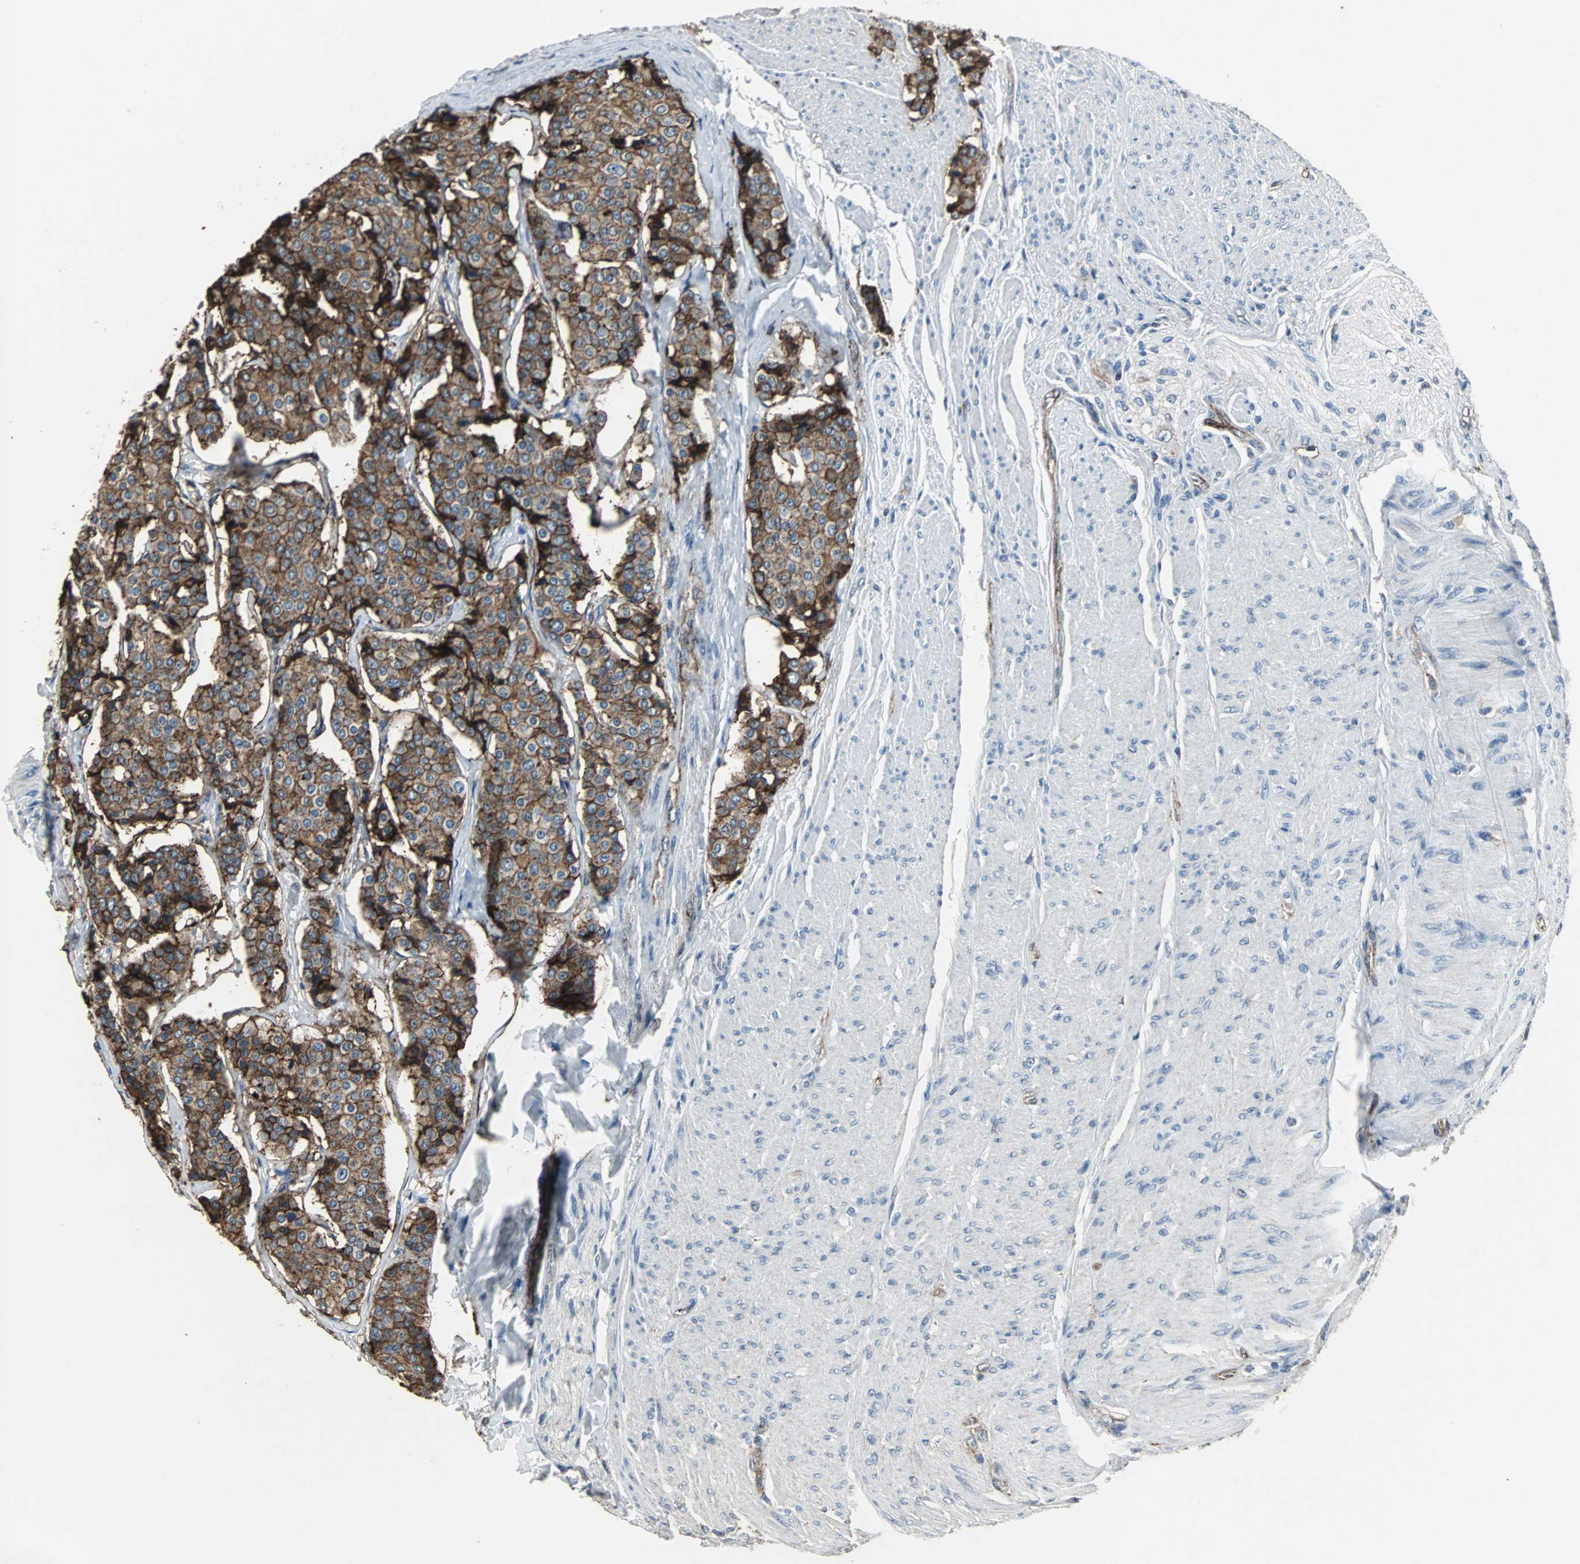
{"staining": {"intensity": "moderate", "quantity": ">75%", "location": "cytoplasmic/membranous"}, "tissue": "carcinoid", "cell_type": "Tumor cells", "image_type": "cancer", "snomed": [{"axis": "morphology", "description": "Carcinoid, malignant, NOS"}, {"axis": "topography", "description": "Colon"}], "caption": "Protein analysis of malignant carcinoid tissue reveals moderate cytoplasmic/membranous staining in about >75% of tumor cells. Nuclei are stained in blue.", "gene": "F11R", "patient": {"sex": "female", "age": 61}}